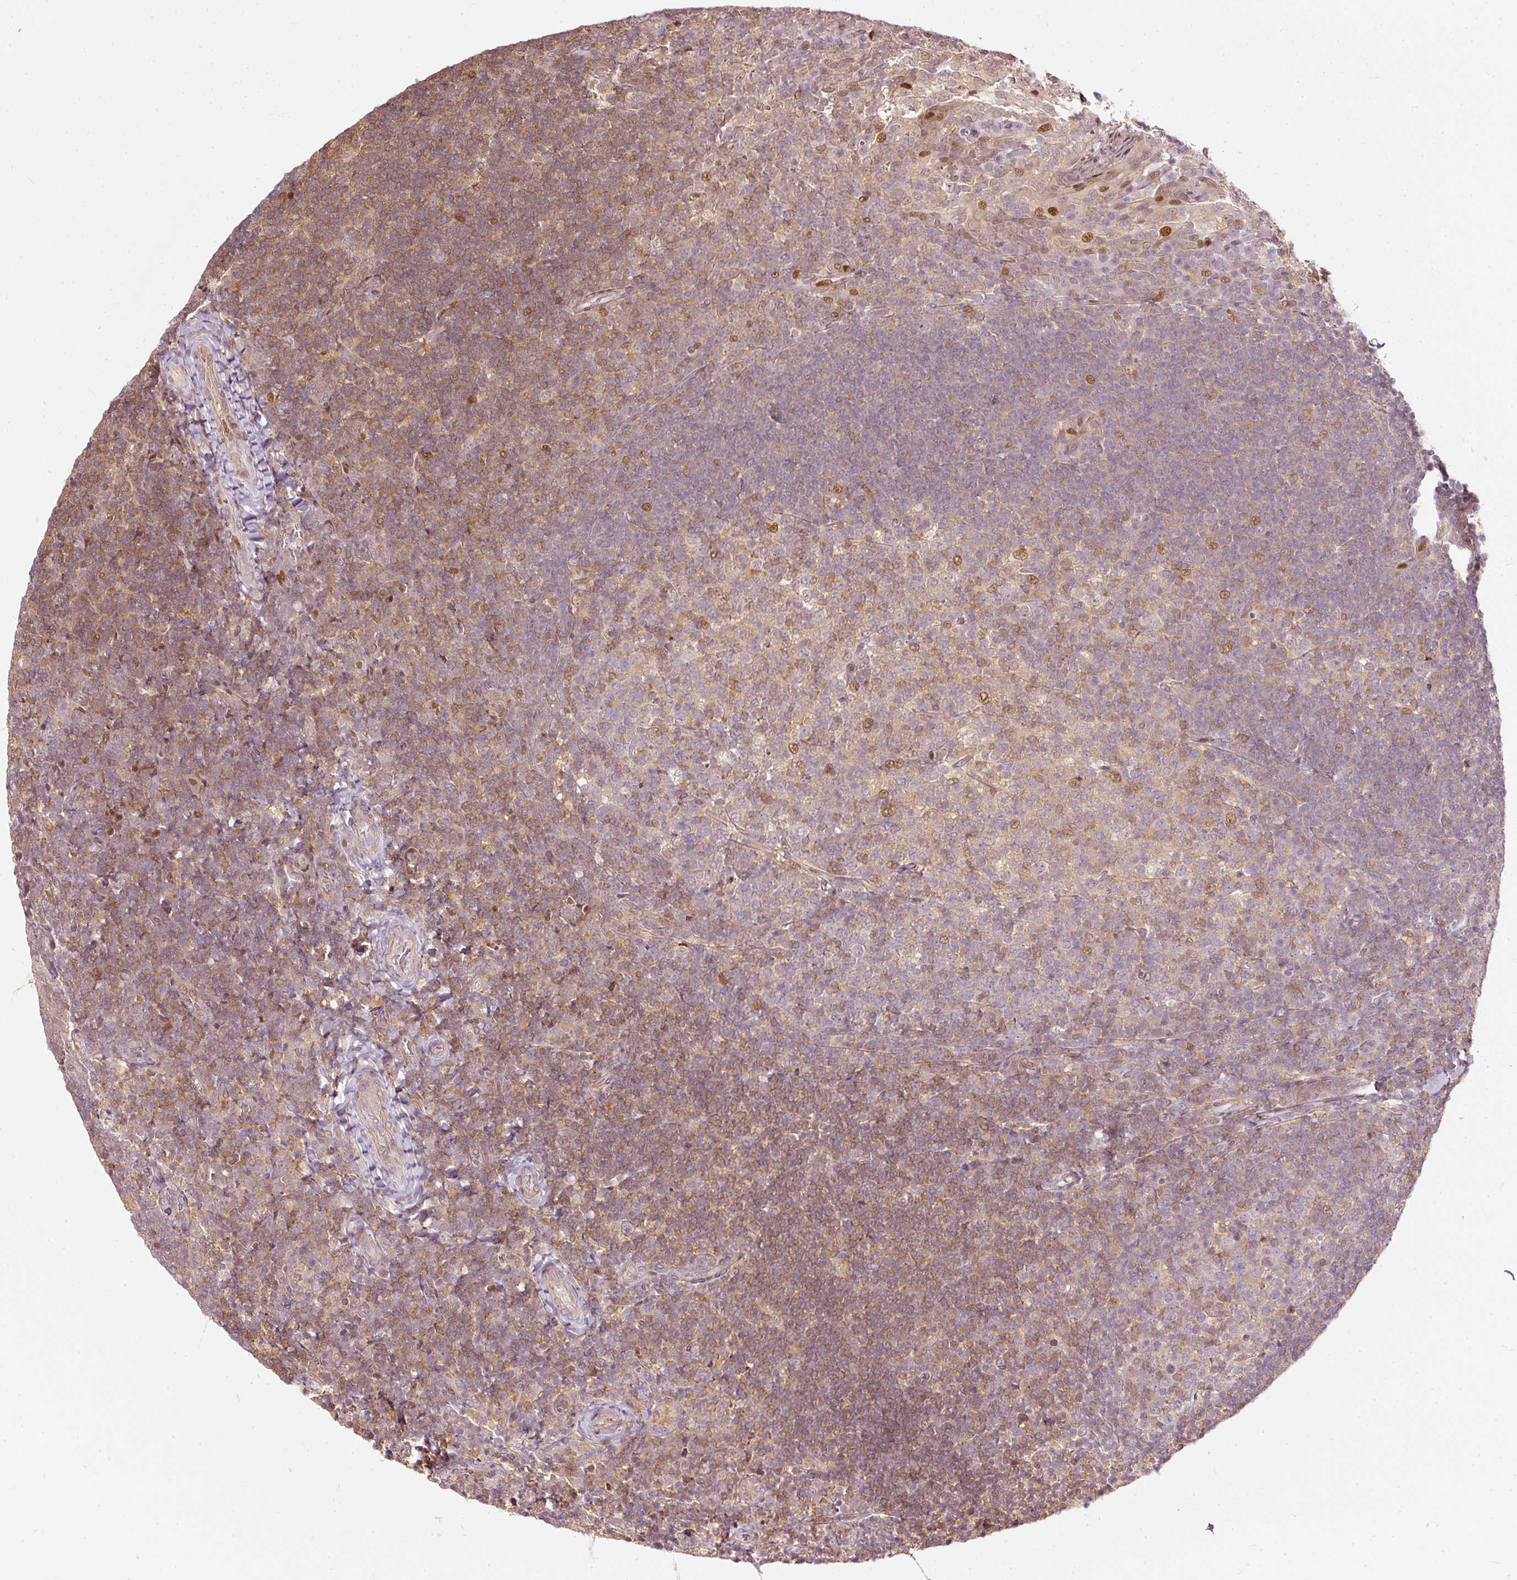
{"staining": {"intensity": "moderate", "quantity": ">75%", "location": "nuclear"}, "tissue": "tonsil", "cell_type": "Germinal center cells", "image_type": "normal", "snomed": [{"axis": "morphology", "description": "Normal tissue, NOS"}, {"axis": "topography", "description": "Tonsil"}], "caption": "IHC photomicrograph of benign tonsil: human tonsil stained using immunohistochemistry displays medium levels of moderate protein expression localized specifically in the nuclear of germinal center cells, appearing as a nuclear brown color.", "gene": "ZNF778", "patient": {"sex": "female", "age": 10}}